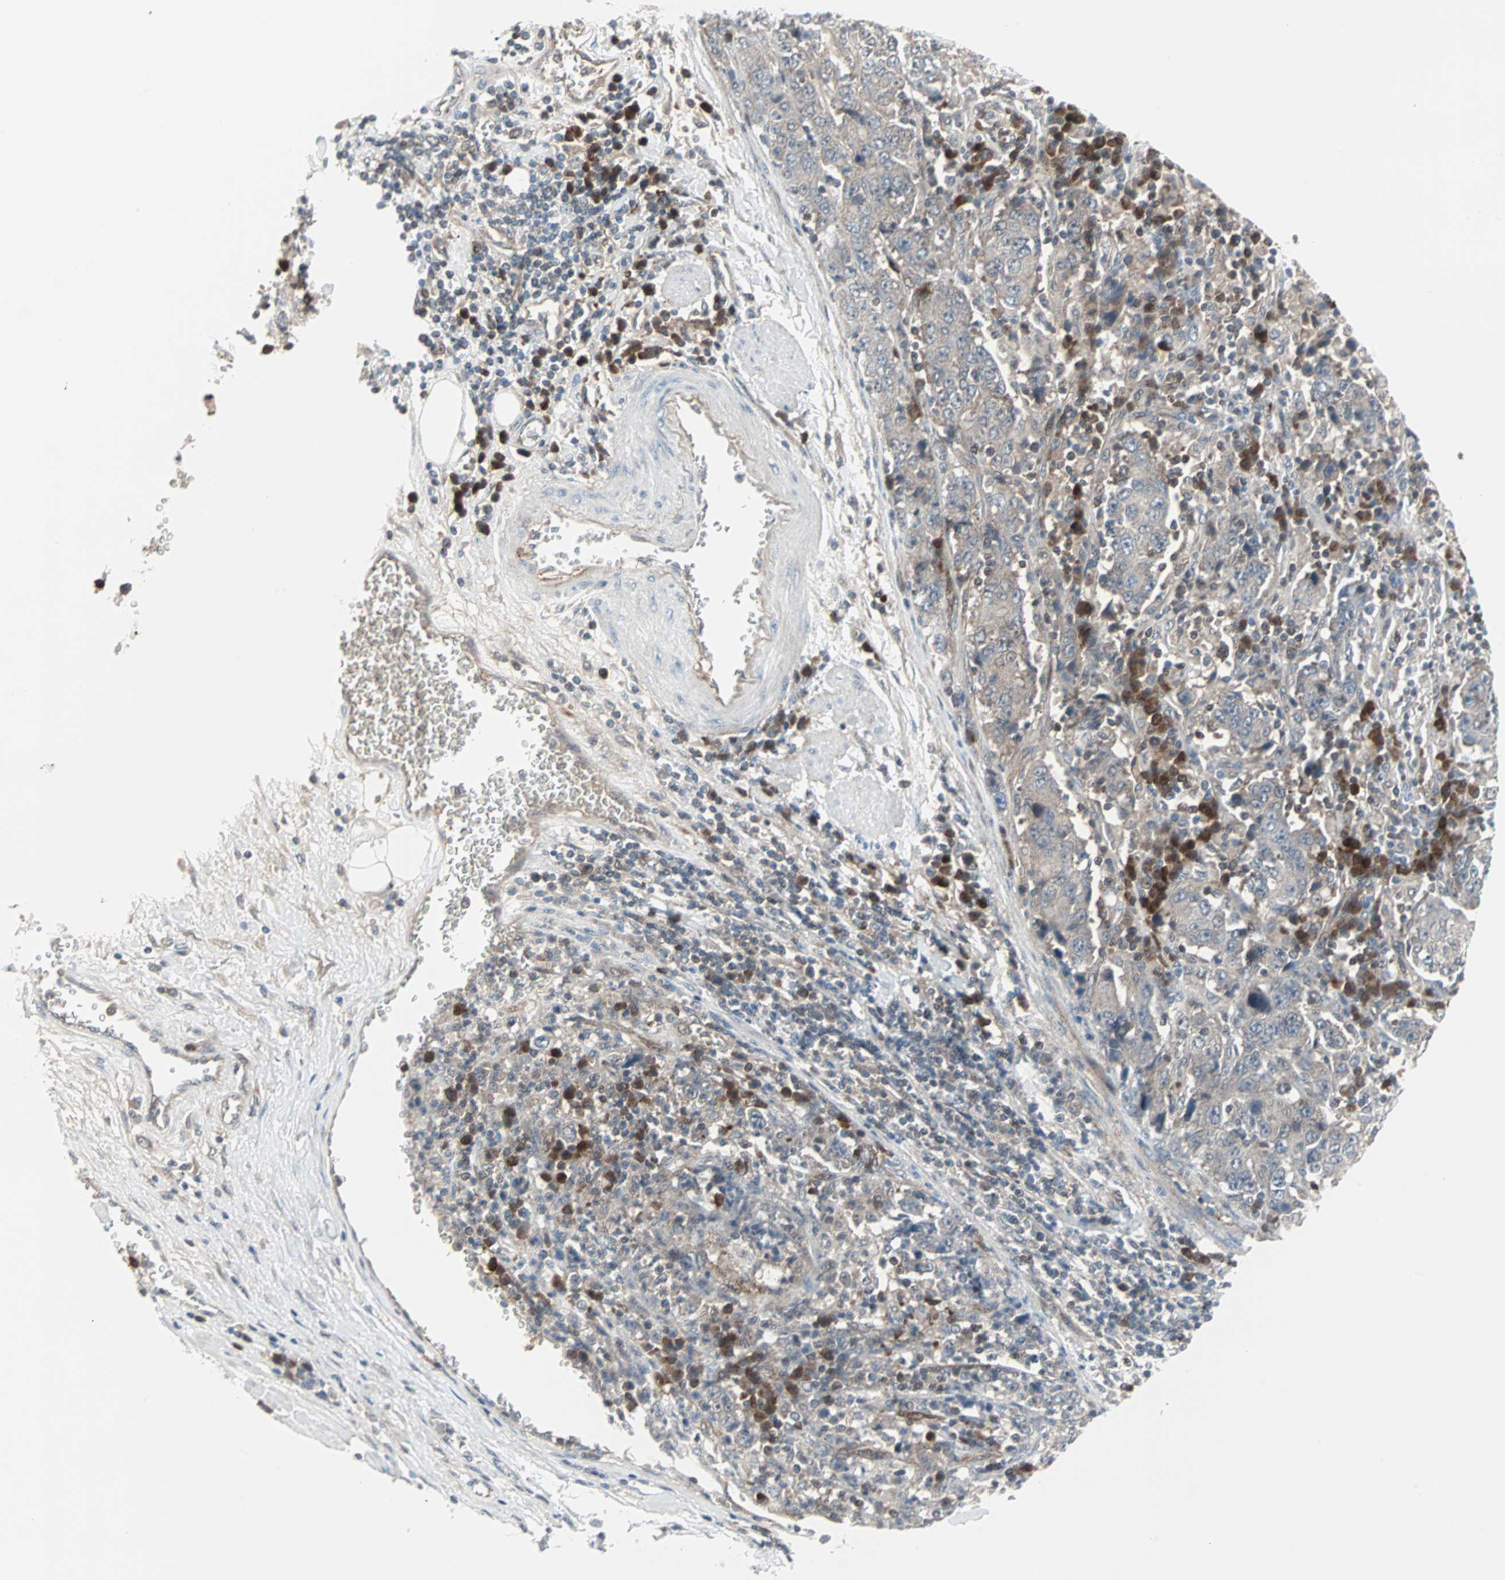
{"staining": {"intensity": "weak", "quantity": "<25%", "location": "cytoplasmic/membranous"}, "tissue": "stomach cancer", "cell_type": "Tumor cells", "image_type": "cancer", "snomed": [{"axis": "morphology", "description": "Normal tissue, NOS"}, {"axis": "morphology", "description": "Adenocarcinoma, NOS"}, {"axis": "topography", "description": "Stomach, upper"}, {"axis": "topography", "description": "Stomach"}], "caption": "Image shows no protein expression in tumor cells of stomach adenocarcinoma tissue. (Brightfield microscopy of DAB IHC at high magnification).", "gene": "CASP3", "patient": {"sex": "male", "age": 59}}